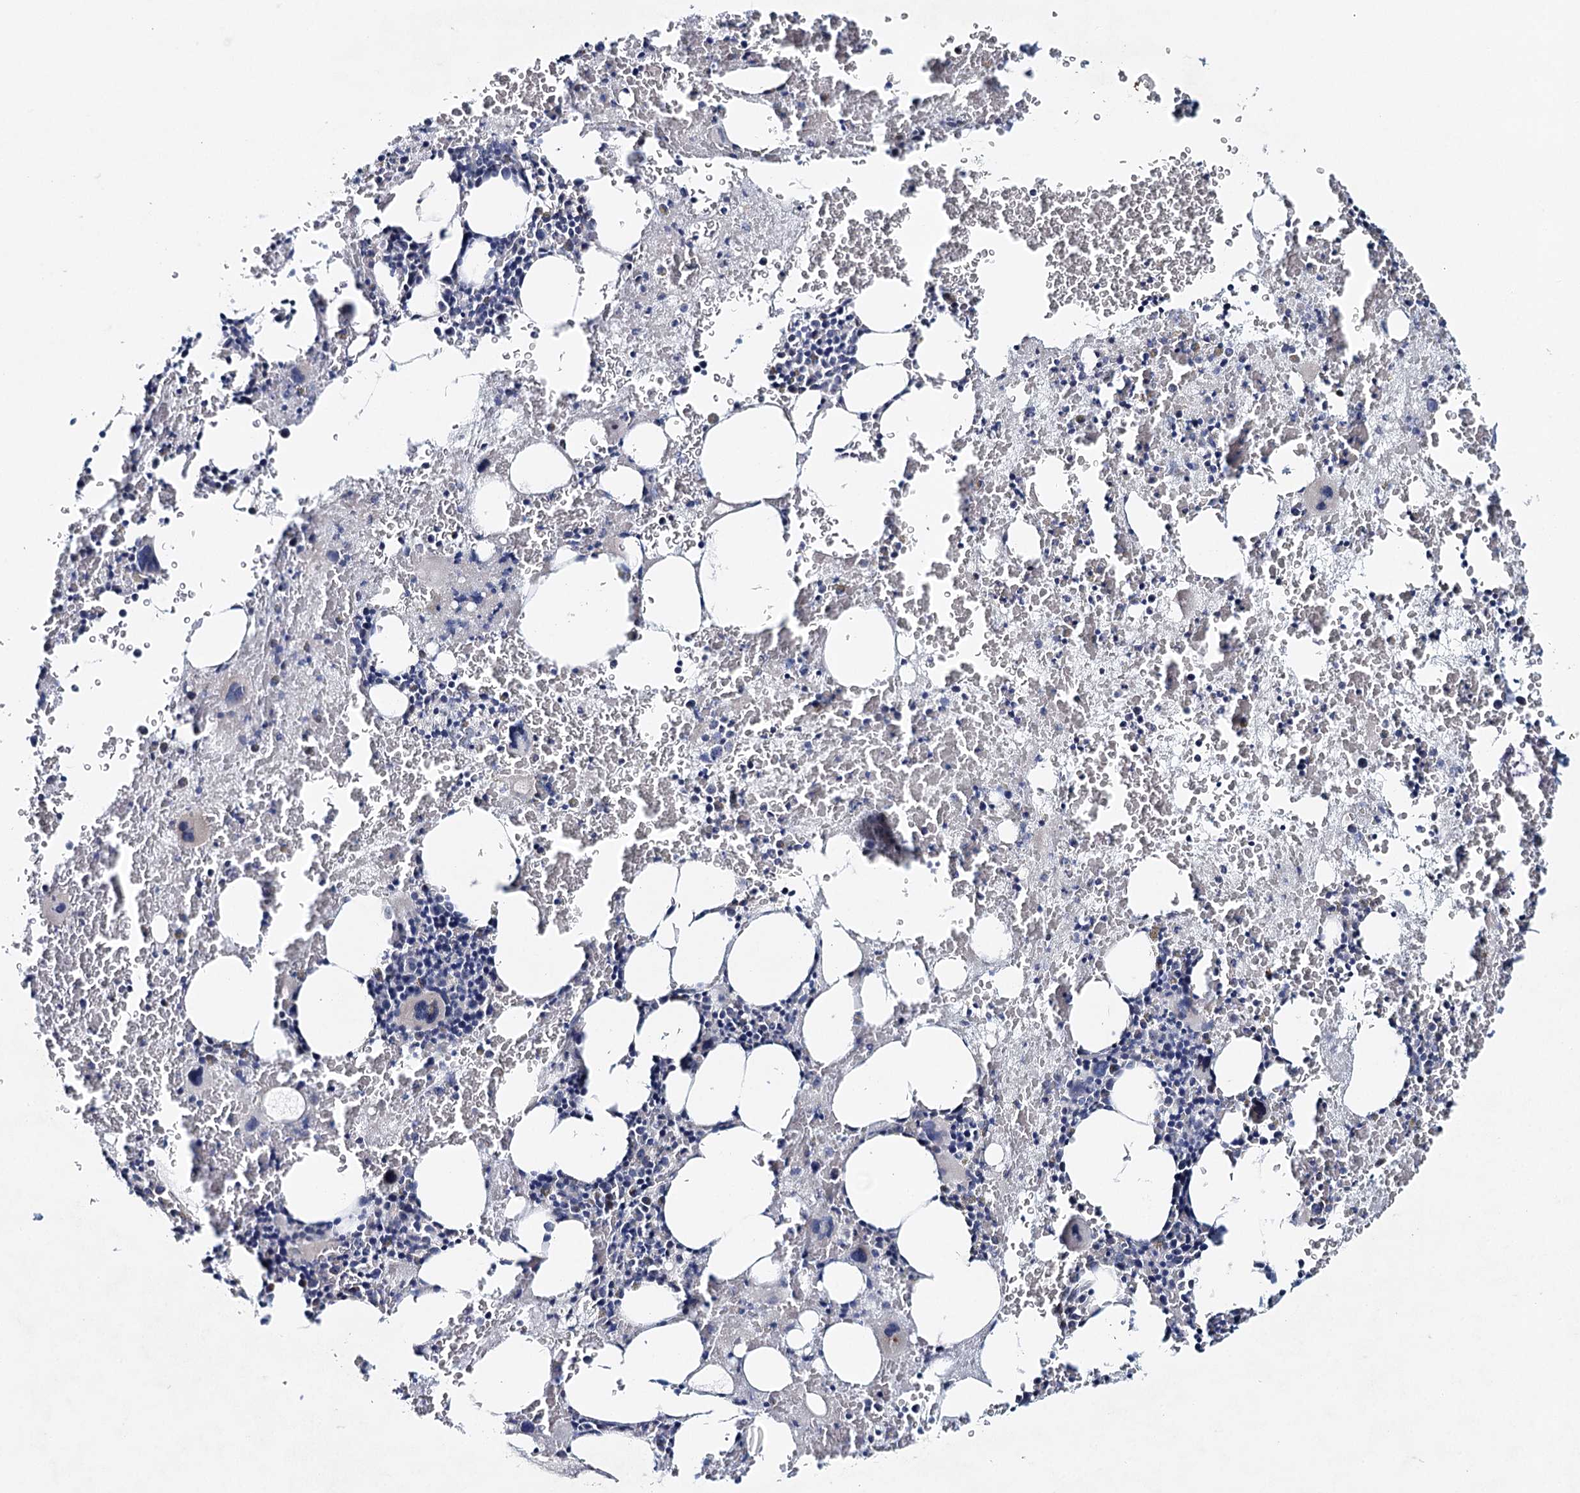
{"staining": {"intensity": "negative", "quantity": "none", "location": "none"}, "tissue": "bone marrow", "cell_type": "Hematopoietic cells", "image_type": "normal", "snomed": [{"axis": "morphology", "description": "Normal tissue, NOS"}, {"axis": "topography", "description": "Bone marrow"}], "caption": "A micrograph of human bone marrow is negative for staining in hematopoietic cells. (Brightfield microscopy of DAB (3,3'-diaminobenzidine) immunohistochemistry (IHC) at high magnification).", "gene": "RBM43", "patient": {"sex": "male", "age": 36}}